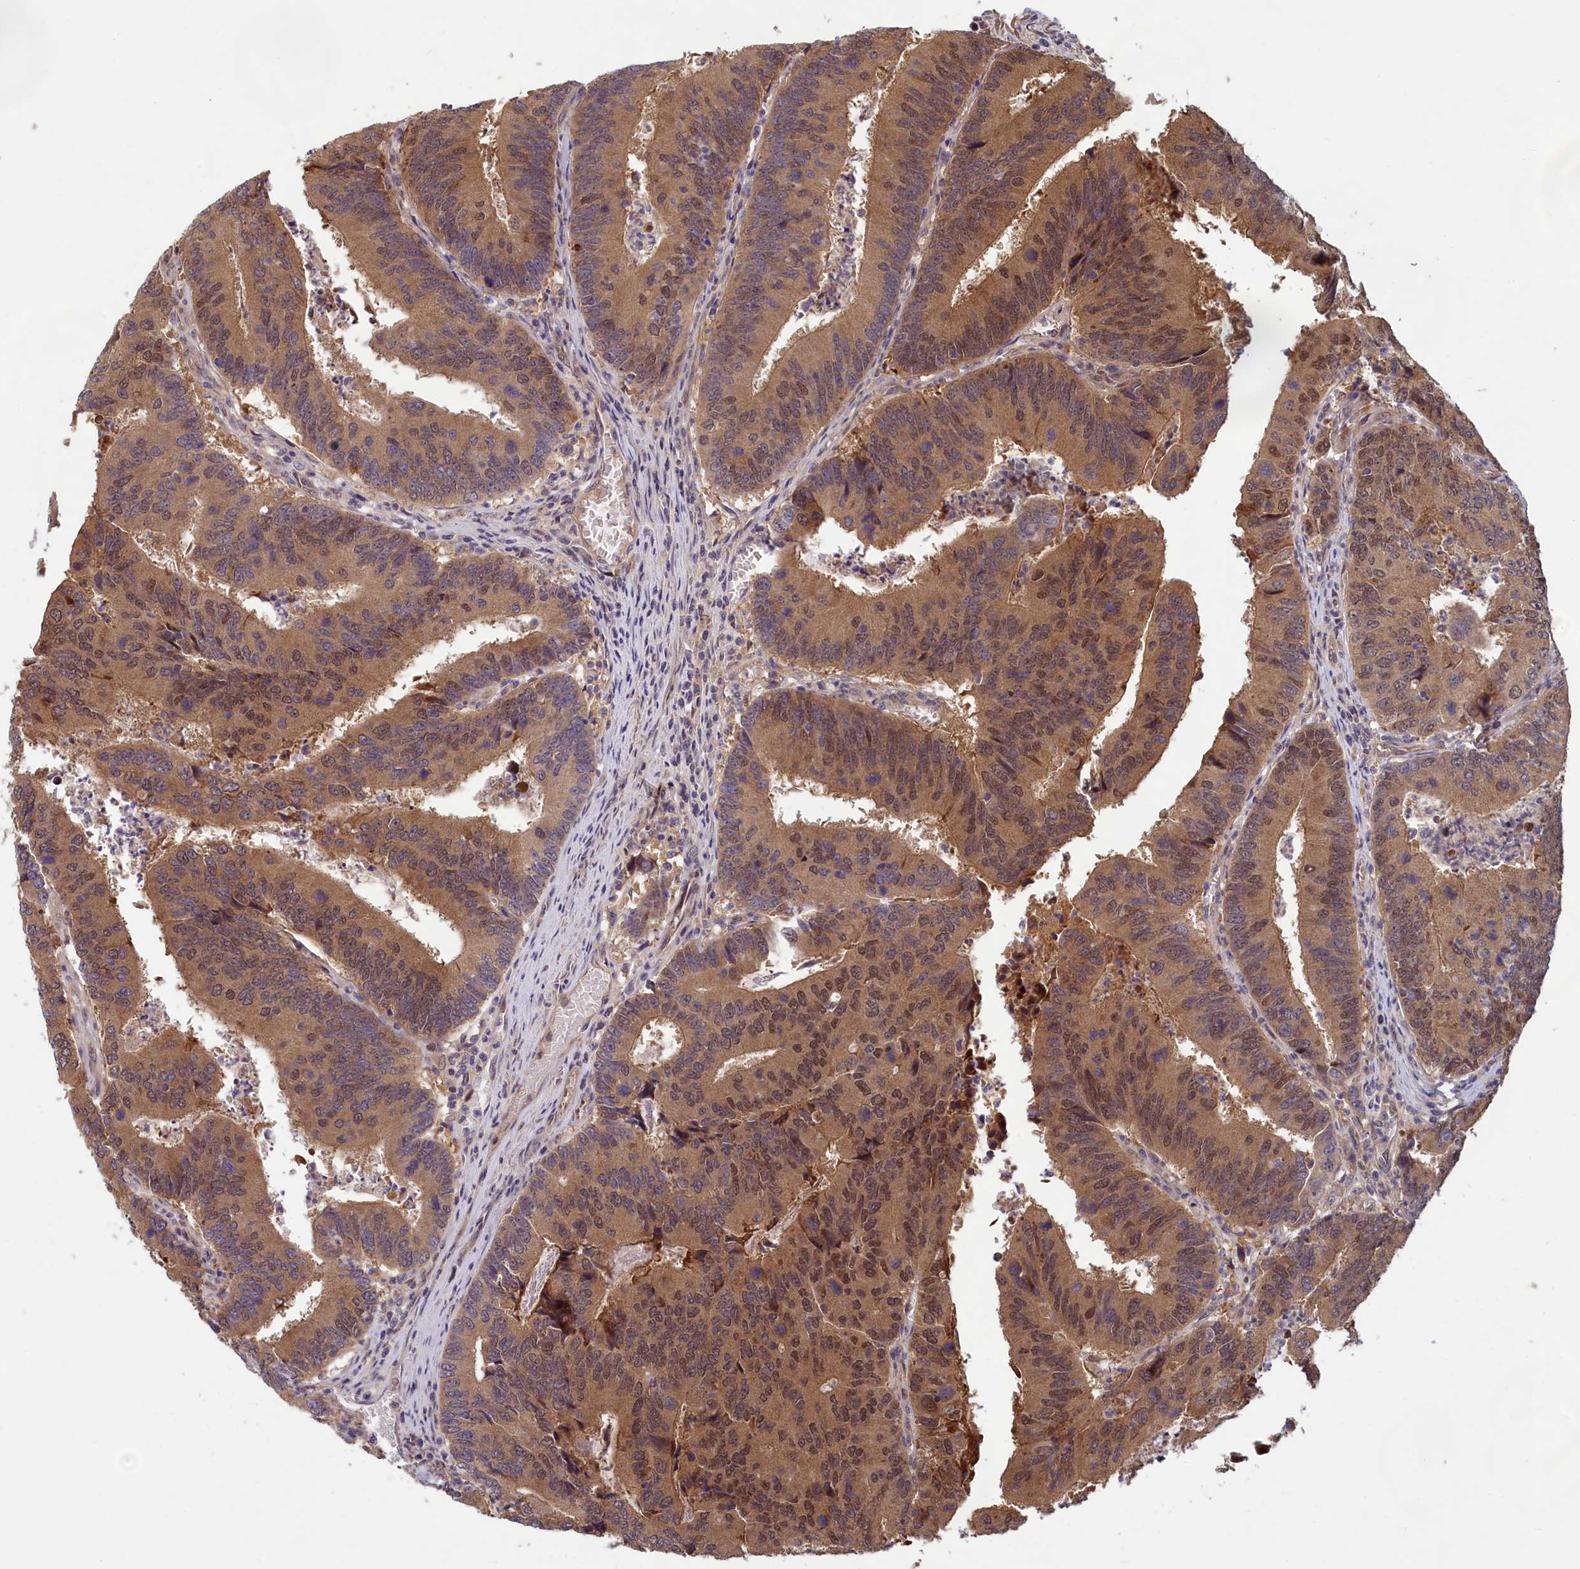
{"staining": {"intensity": "moderate", "quantity": ">75%", "location": "cytoplasmic/membranous,nuclear"}, "tissue": "colorectal cancer", "cell_type": "Tumor cells", "image_type": "cancer", "snomed": [{"axis": "morphology", "description": "Adenocarcinoma, NOS"}, {"axis": "topography", "description": "Colon"}], "caption": "Immunohistochemistry photomicrograph of neoplastic tissue: human colorectal adenocarcinoma stained using immunohistochemistry (IHC) reveals medium levels of moderate protein expression localized specifically in the cytoplasmic/membranous and nuclear of tumor cells, appearing as a cytoplasmic/membranous and nuclear brown color.", "gene": "CCDC15", "patient": {"sex": "female", "age": 67}}